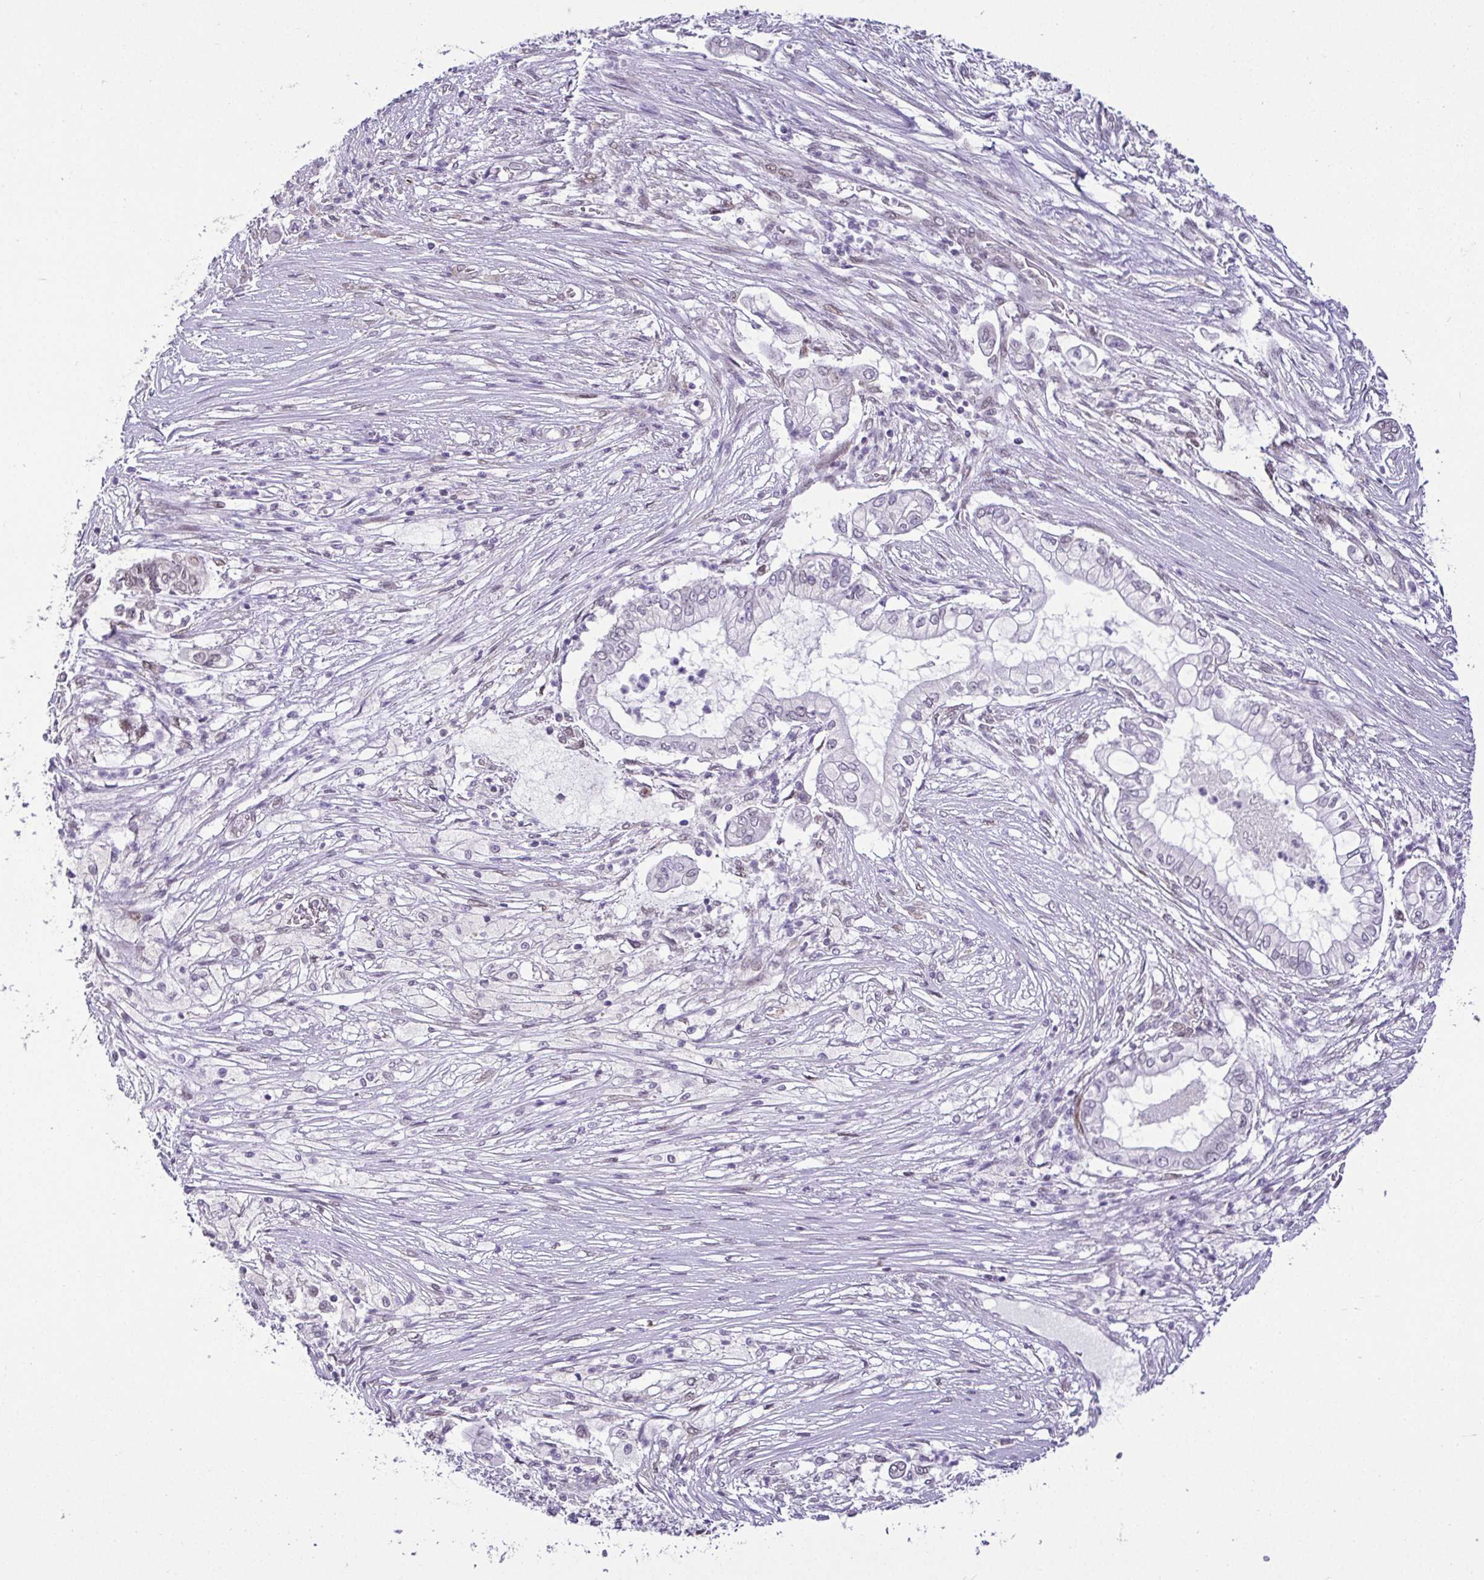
{"staining": {"intensity": "negative", "quantity": "none", "location": "none"}, "tissue": "pancreatic cancer", "cell_type": "Tumor cells", "image_type": "cancer", "snomed": [{"axis": "morphology", "description": "Adenocarcinoma, NOS"}, {"axis": "topography", "description": "Pancreas"}], "caption": "Human pancreatic cancer (adenocarcinoma) stained for a protein using immunohistochemistry (IHC) displays no staining in tumor cells.", "gene": "RBM3", "patient": {"sex": "female", "age": 69}}